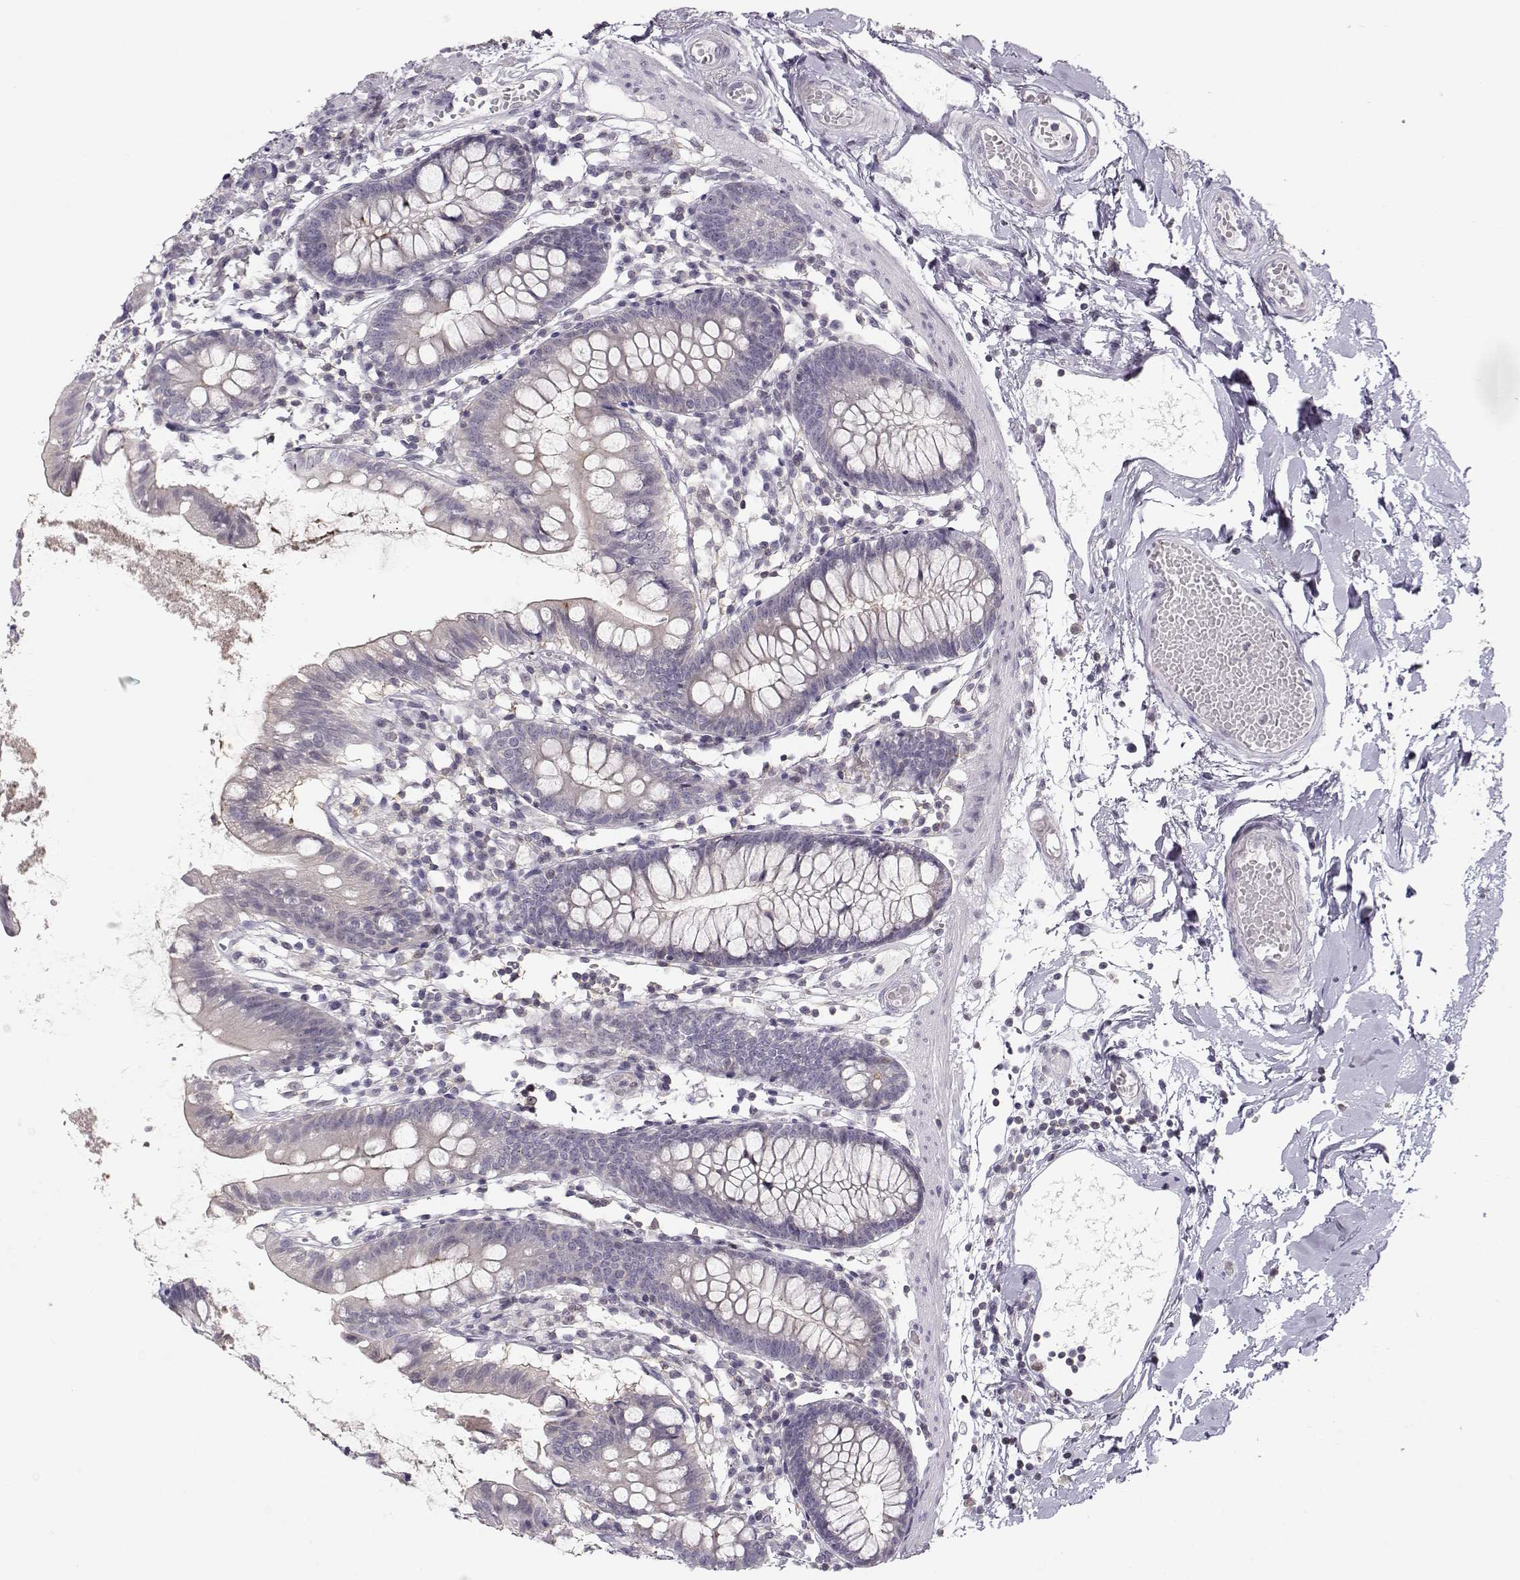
{"staining": {"intensity": "moderate", "quantity": "<25%", "location": "cytoplasmic/membranous"}, "tissue": "small intestine", "cell_type": "Glandular cells", "image_type": "normal", "snomed": [{"axis": "morphology", "description": "Normal tissue, NOS"}, {"axis": "topography", "description": "Small intestine"}], "caption": "Immunohistochemistry (IHC) photomicrograph of unremarkable small intestine: small intestine stained using immunohistochemistry reveals low levels of moderate protein expression localized specifically in the cytoplasmic/membranous of glandular cells, appearing as a cytoplasmic/membranous brown color.", "gene": "TEPP", "patient": {"sex": "female", "age": 90}}